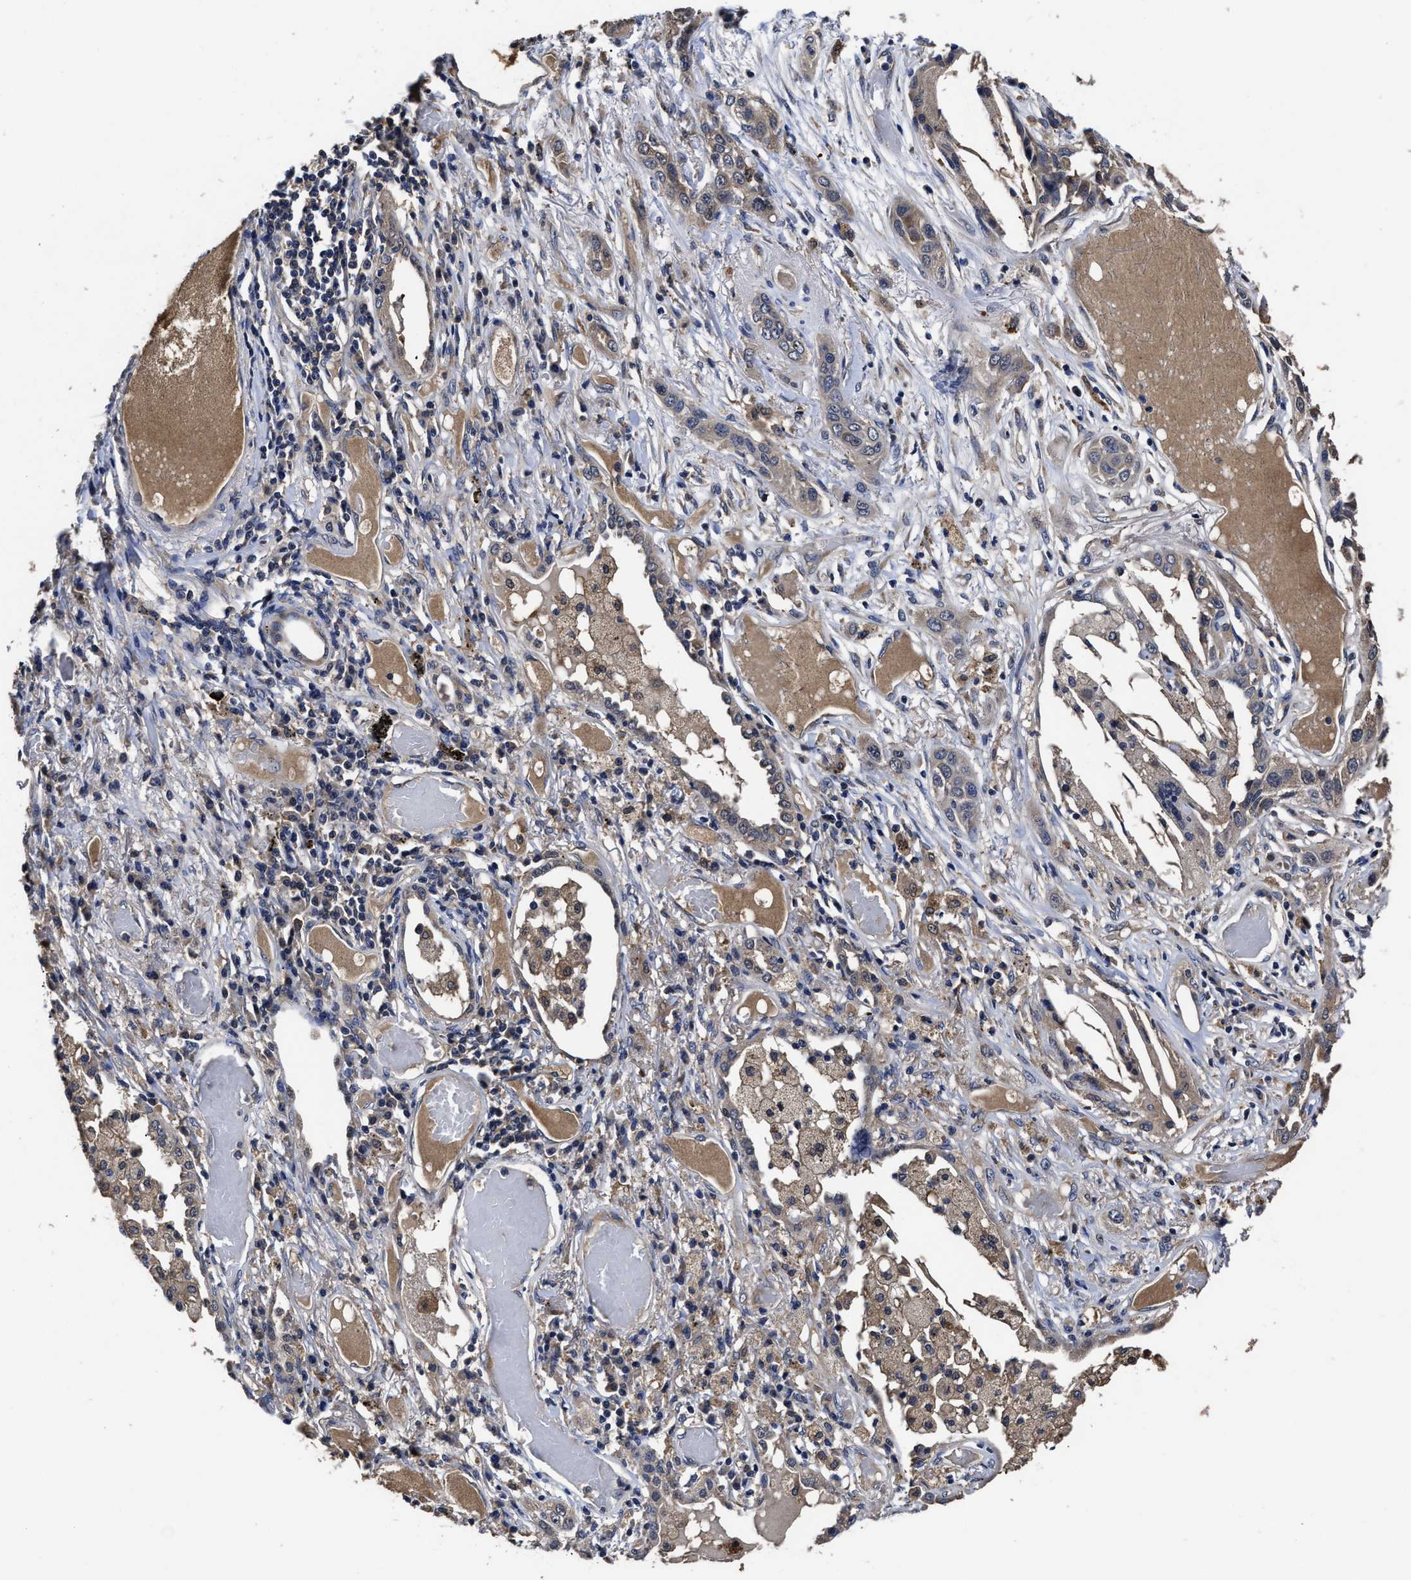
{"staining": {"intensity": "weak", "quantity": "<25%", "location": "cytoplasmic/membranous"}, "tissue": "lung cancer", "cell_type": "Tumor cells", "image_type": "cancer", "snomed": [{"axis": "morphology", "description": "Squamous cell carcinoma, NOS"}, {"axis": "topography", "description": "Lung"}], "caption": "Tumor cells are negative for brown protein staining in lung cancer (squamous cell carcinoma).", "gene": "SOCS5", "patient": {"sex": "male", "age": 71}}